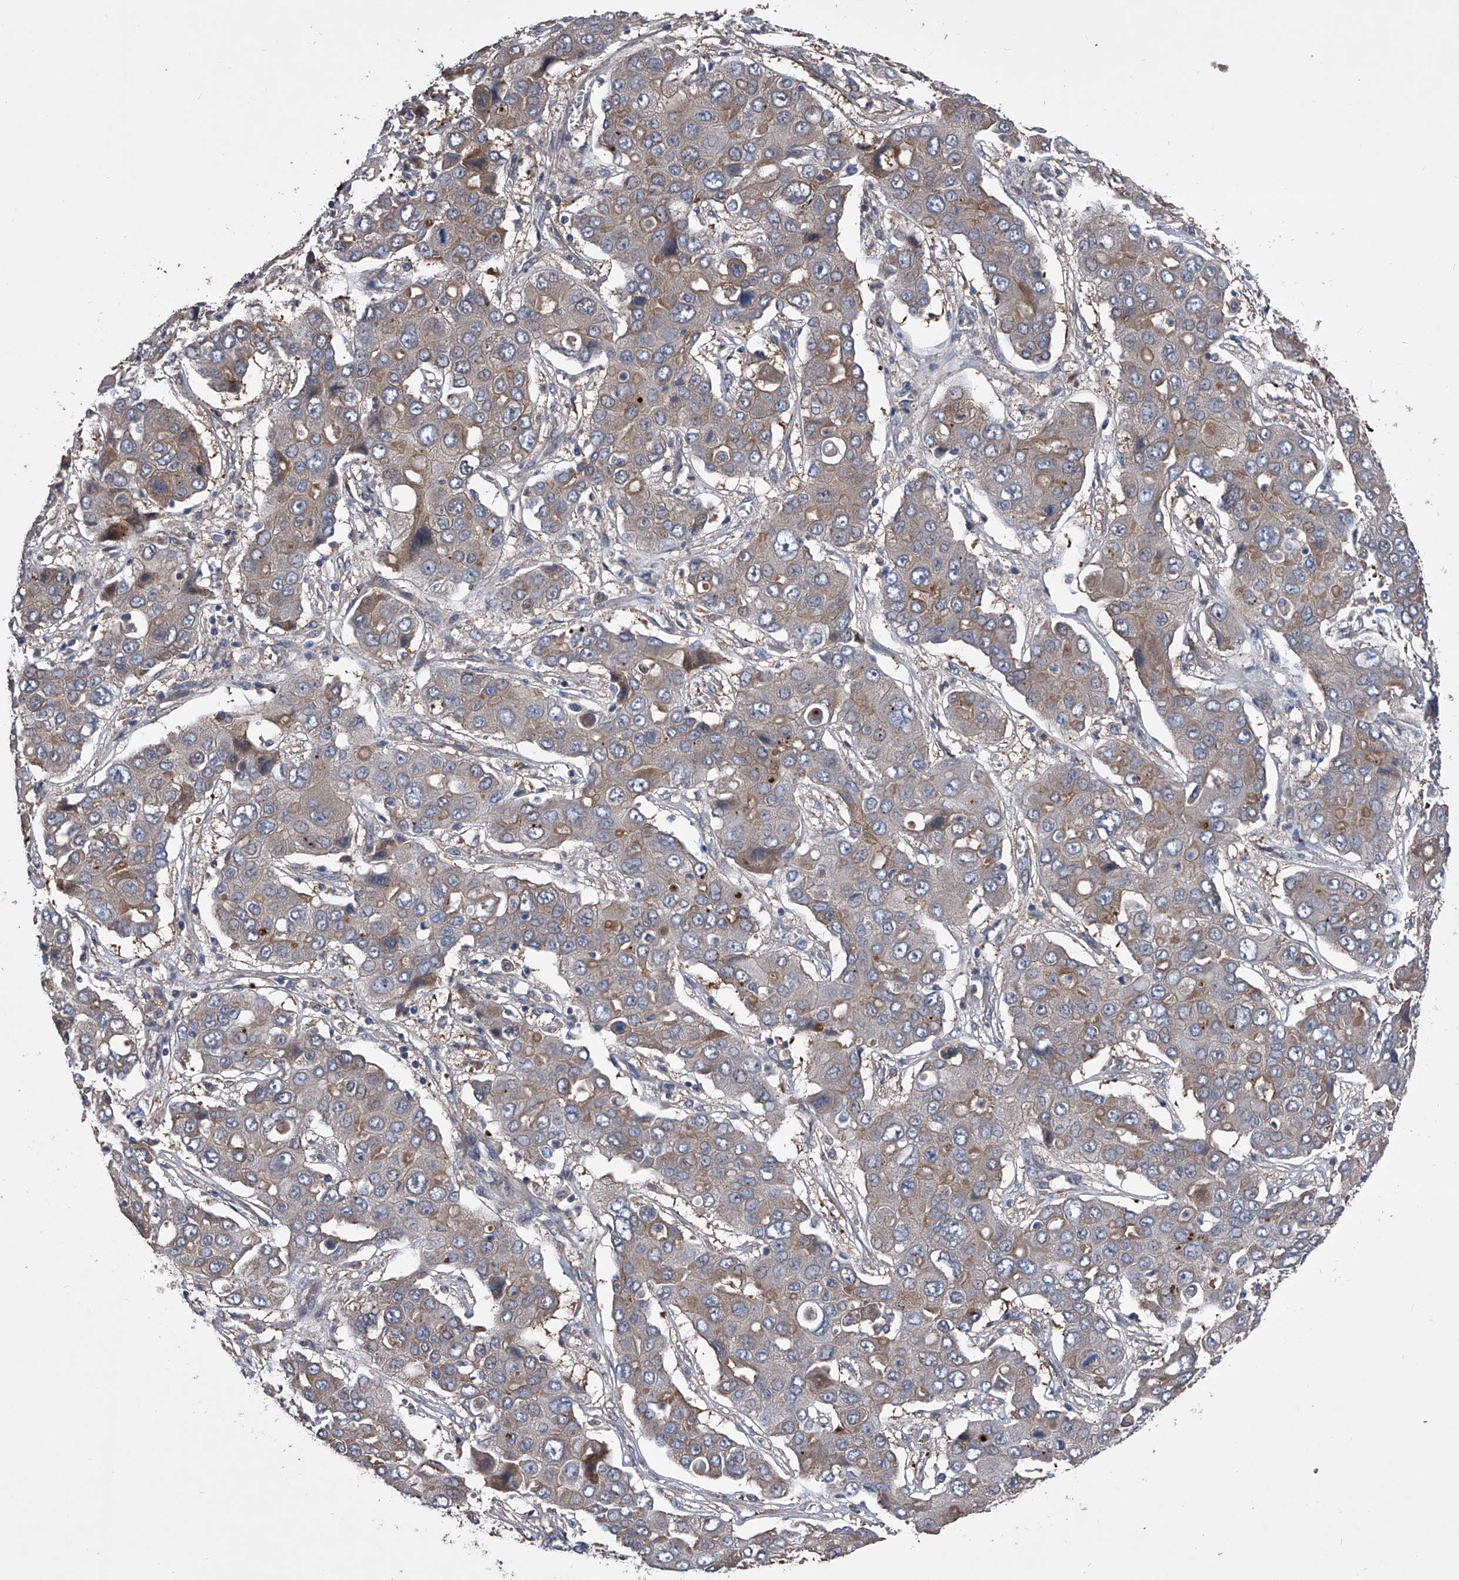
{"staining": {"intensity": "weak", "quantity": "25%-75%", "location": "cytoplasmic/membranous"}, "tissue": "liver cancer", "cell_type": "Tumor cells", "image_type": "cancer", "snomed": [{"axis": "morphology", "description": "Cholangiocarcinoma"}, {"axis": "topography", "description": "Liver"}], "caption": "Liver cancer (cholangiocarcinoma) stained with DAB immunohistochemistry (IHC) displays low levels of weak cytoplasmic/membranous positivity in about 25%-75% of tumor cells.", "gene": "KIF13A", "patient": {"sex": "male", "age": 67}}